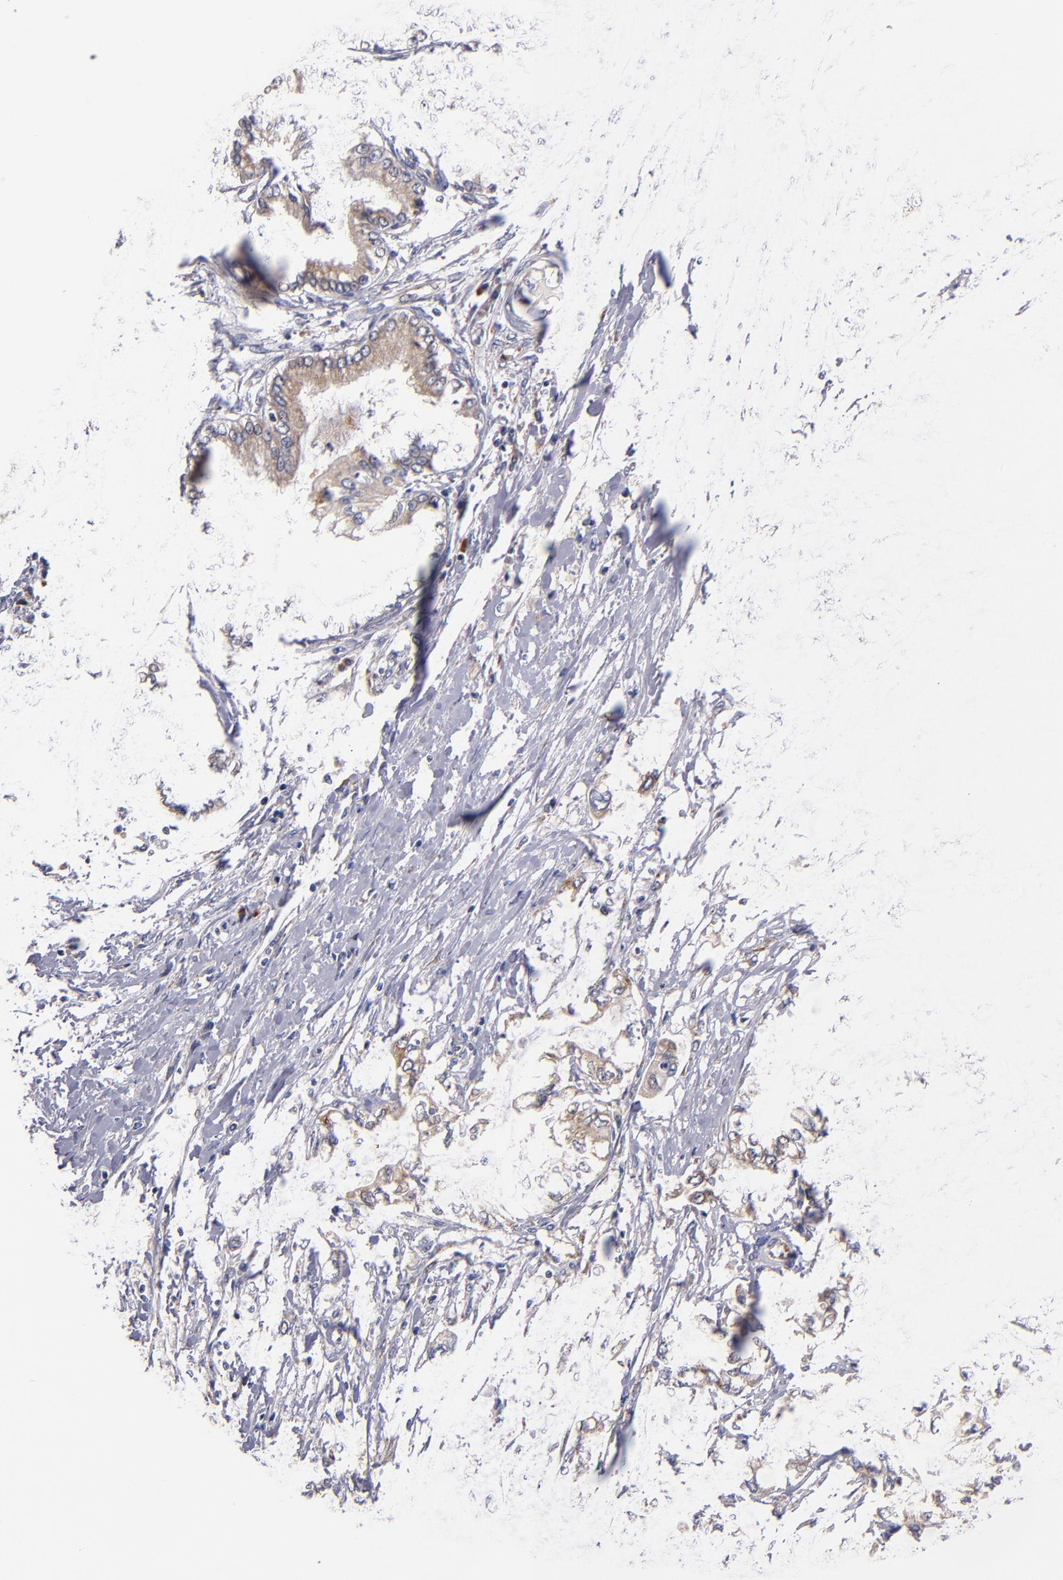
{"staining": {"intensity": "weak", "quantity": ">75%", "location": "cytoplasmic/membranous"}, "tissue": "pancreatic cancer", "cell_type": "Tumor cells", "image_type": "cancer", "snomed": [{"axis": "morphology", "description": "Adenocarcinoma, NOS"}, {"axis": "topography", "description": "Pancreas"}], "caption": "Human pancreatic cancer stained for a protein (brown) demonstrates weak cytoplasmic/membranous positive positivity in about >75% of tumor cells.", "gene": "DIABLO", "patient": {"sex": "male", "age": 79}}